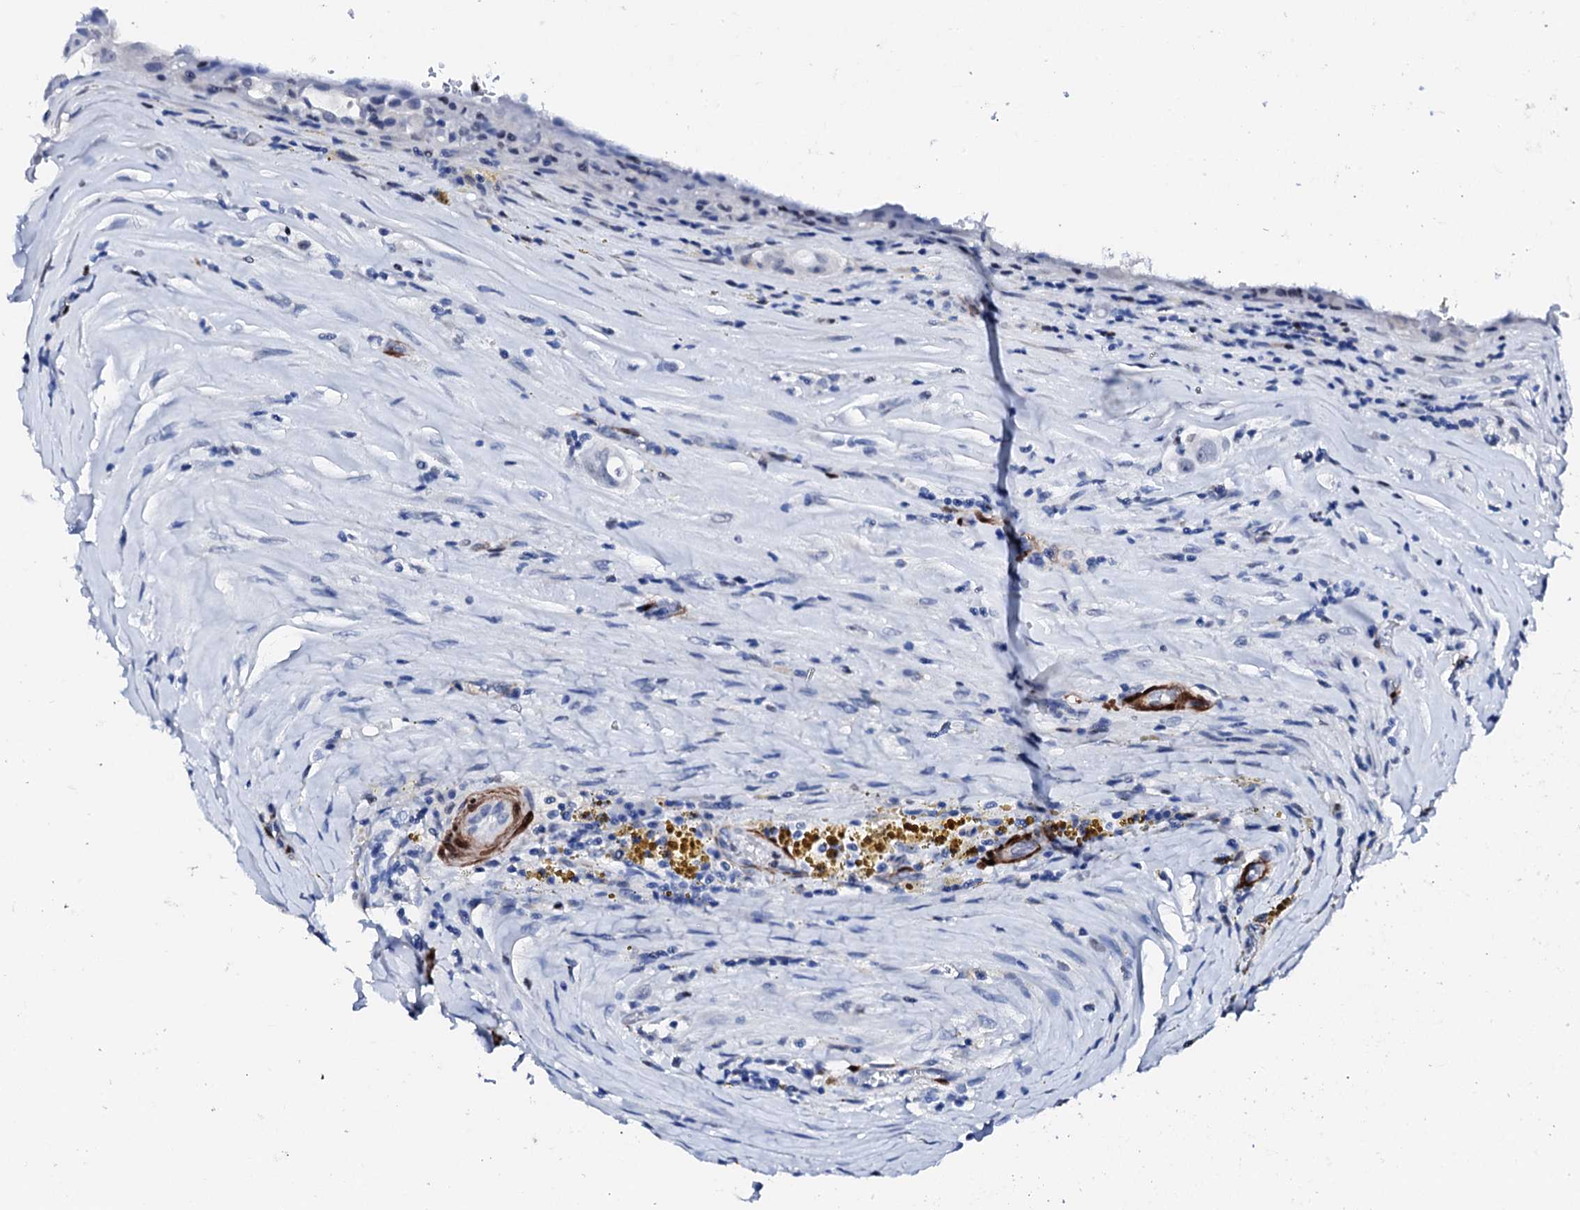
{"staining": {"intensity": "negative", "quantity": "none", "location": "none"}, "tissue": "thyroid cancer", "cell_type": "Tumor cells", "image_type": "cancer", "snomed": [{"axis": "morphology", "description": "Papillary adenocarcinoma, NOS"}, {"axis": "topography", "description": "Thyroid gland"}], "caption": "There is no significant staining in tumor cells of thyroid cancer (papillary adenocarcinoma).", "gene": "NRIP2", "patient": {"sex": "male", "age": 77}}